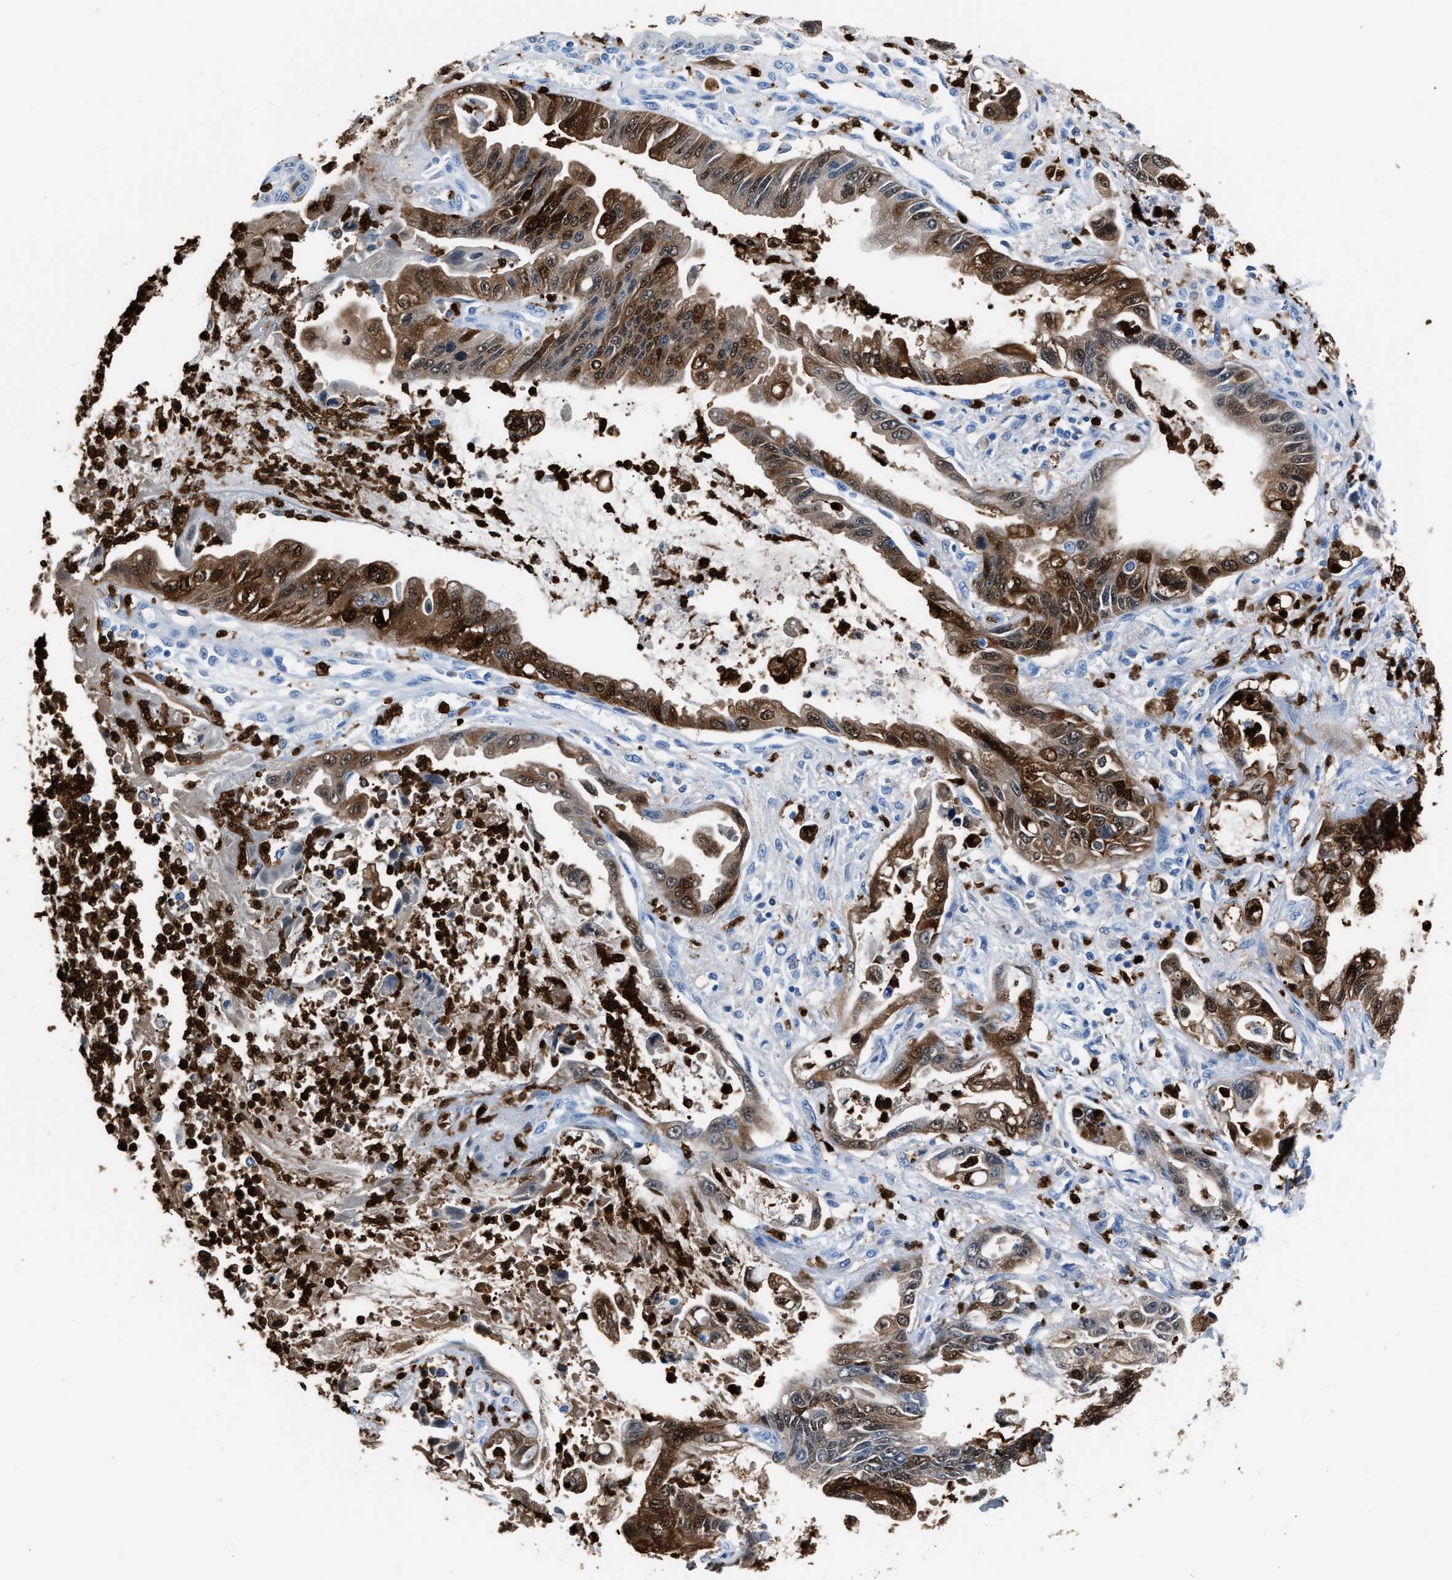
{"staining": {"intensity": "moderate", "quantity": ">75%", "location": "cytoplasmic/membranous,nuclear"}, "tissue": "pancreatic cancer", "cell_type": "Tumor cells", "image_type": "cancer", "snomed": [{"axis": "morphology", "description": "Adenocarcinoma, NOS"}, {"axis": "topography", "description": "Pancreas"}], "caption": "Immunohistochemical staining of human adenocarcinoma (pancreatic) shows medium levels of moderate cytoplasmic/membranous and nuclear protein positivity in approximately >75% of tumor cells. (DAB = brown stain, brightfield microscopy at high magnification).", "gene": "S100P", "patient": {"sex": "male", "age": 56}}